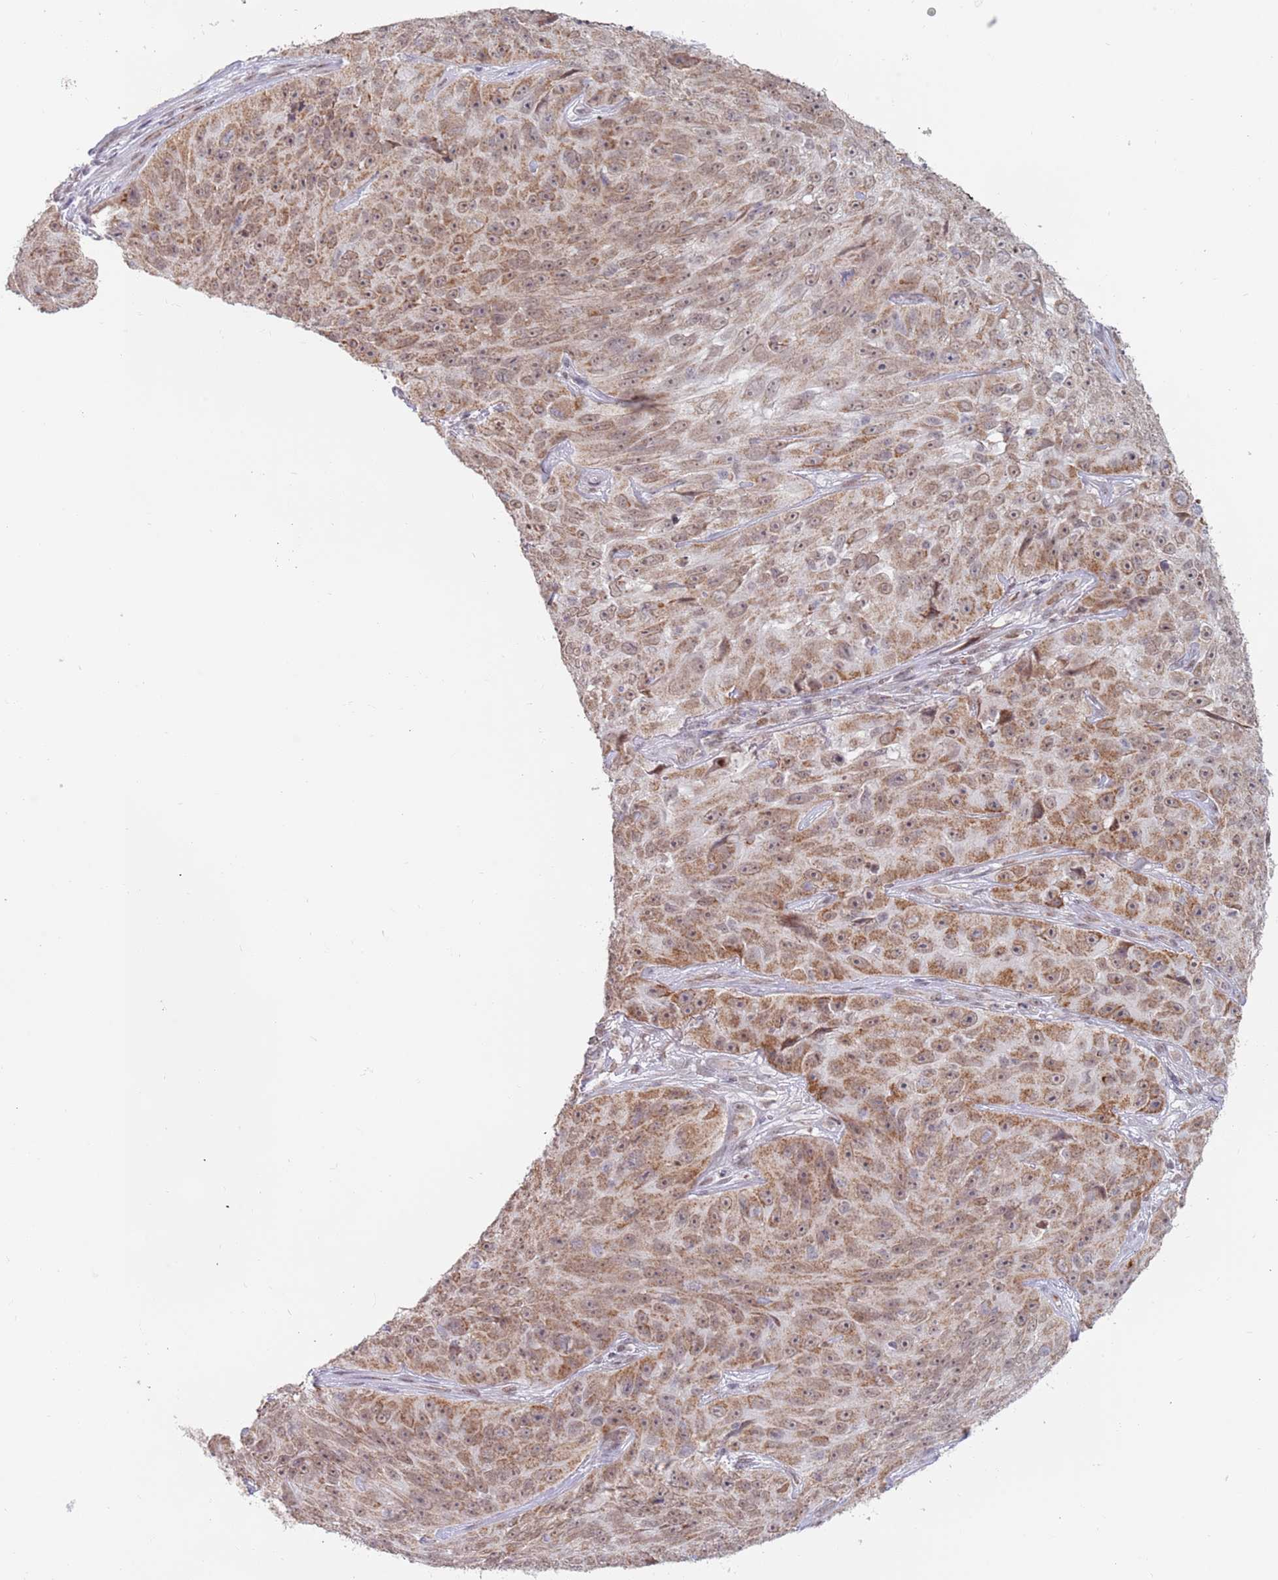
{"staining": {"intensity": "moderate", "quantity": ">75%", "location": "cytoplasmic/membranous,nuclear"}, "tissue": "skin cancer", "cell_type": "Tumor cells", "image_type": "cancer", "snomed": [{"axis": "morphology", "description": "Squamous cell carcinoma, NOS"}, {"axis": "topography", "description": "Skin"}], "caption": "Human squamous cell carcinoma (skin) stained with a protein marker displays moderate staining in tumor cells.", "gene": "TIMM13", "patient": {"sex": "female", "age": 87}}